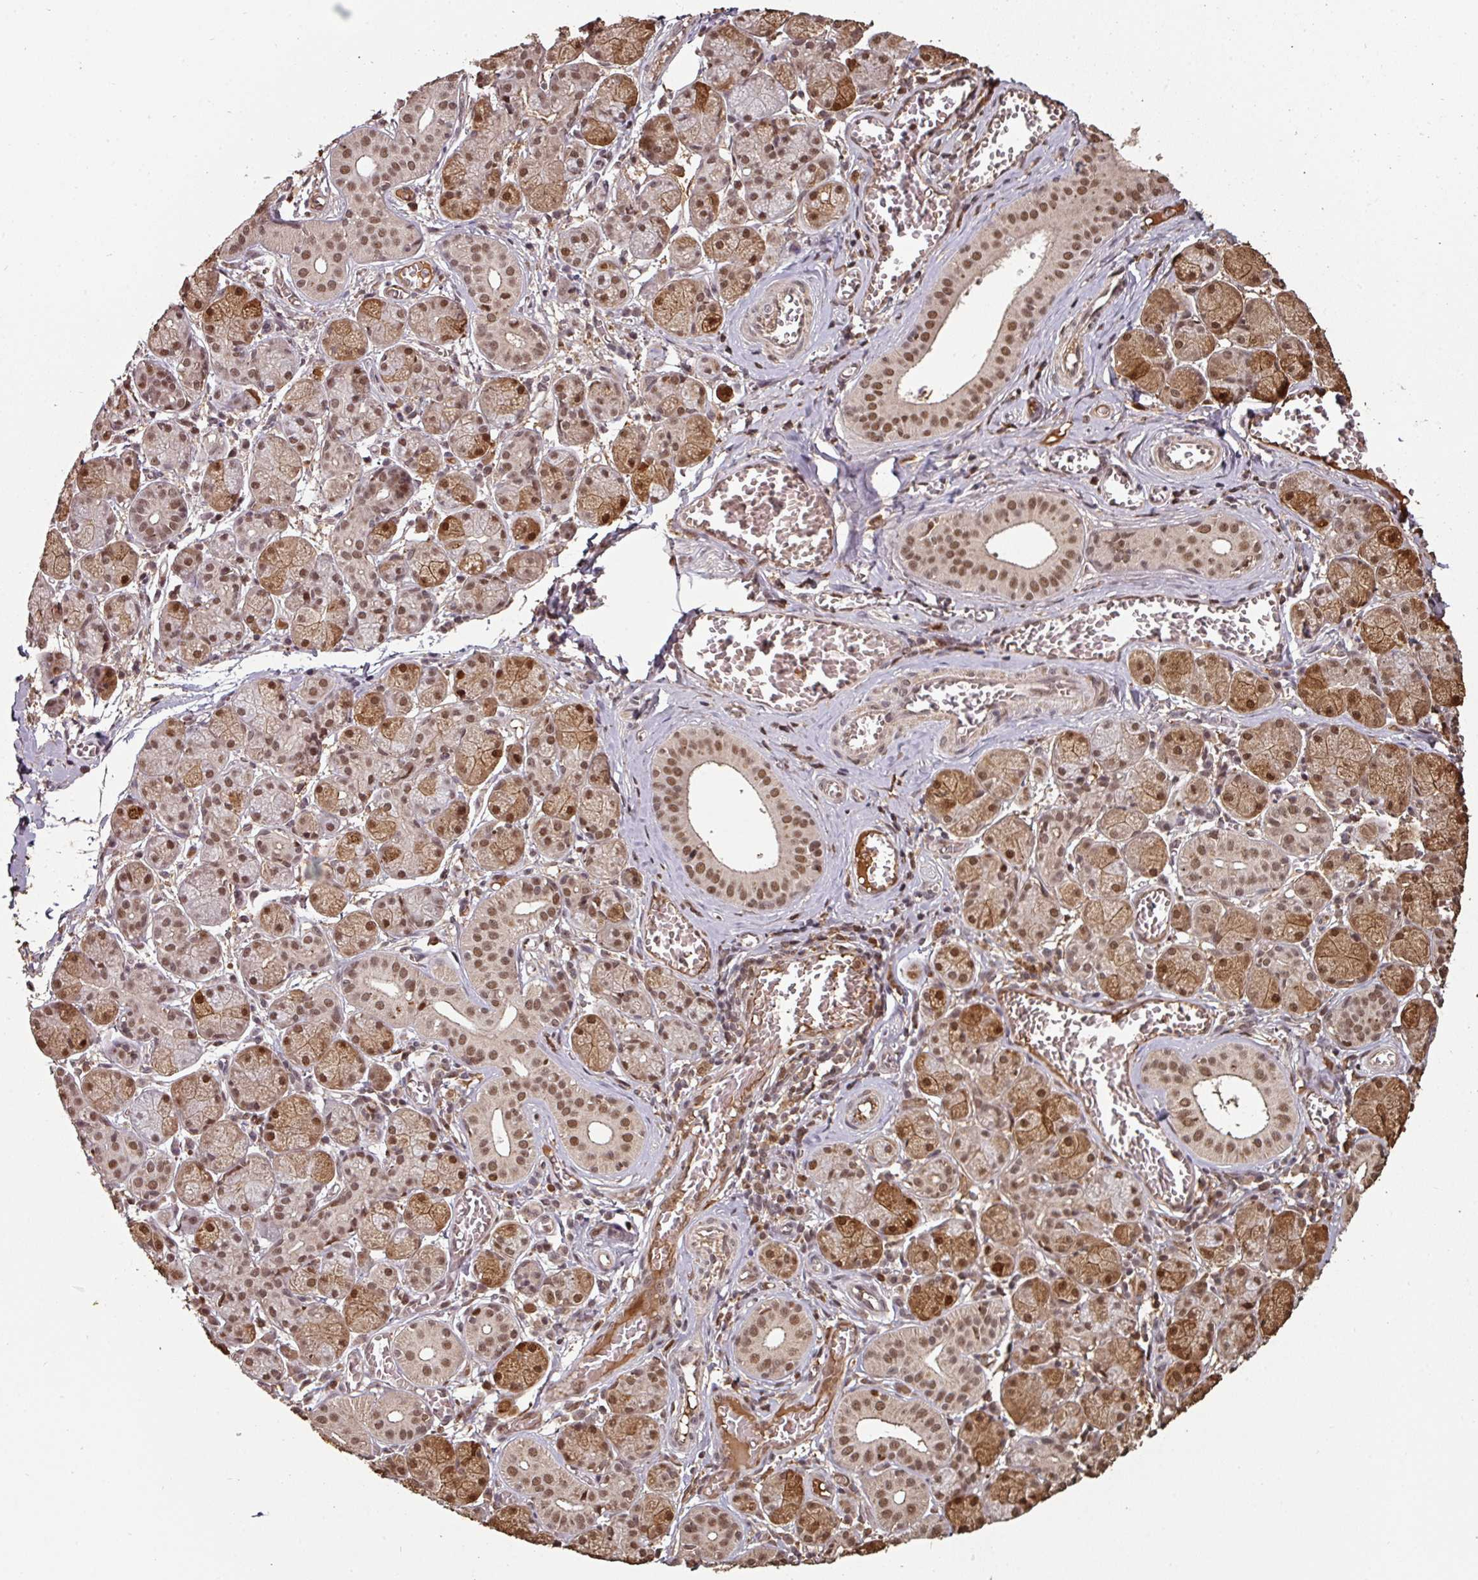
{"staining": {"intensity": "strong", "quantity": ">75%", "location": "cytoplasmic/membranous,nuclear"}, "tissue": "salivary gland", "cell_type": "Glandular cells", "image_type": "normal", "snomed": [{"axis": "morphology", "description": "Normal tissue, NOS"}, {"axis": "topography", "description": "Salivary gland"}], "caption": "An IHC micrograph of normal tissue is shown. Protein staining in brown labels strong cytoplasmic/membranous,nuclear positivity in salivary gland within glandular cells.", "gene": "POLD1", "patient": {"sex": "female", "age": 24}}